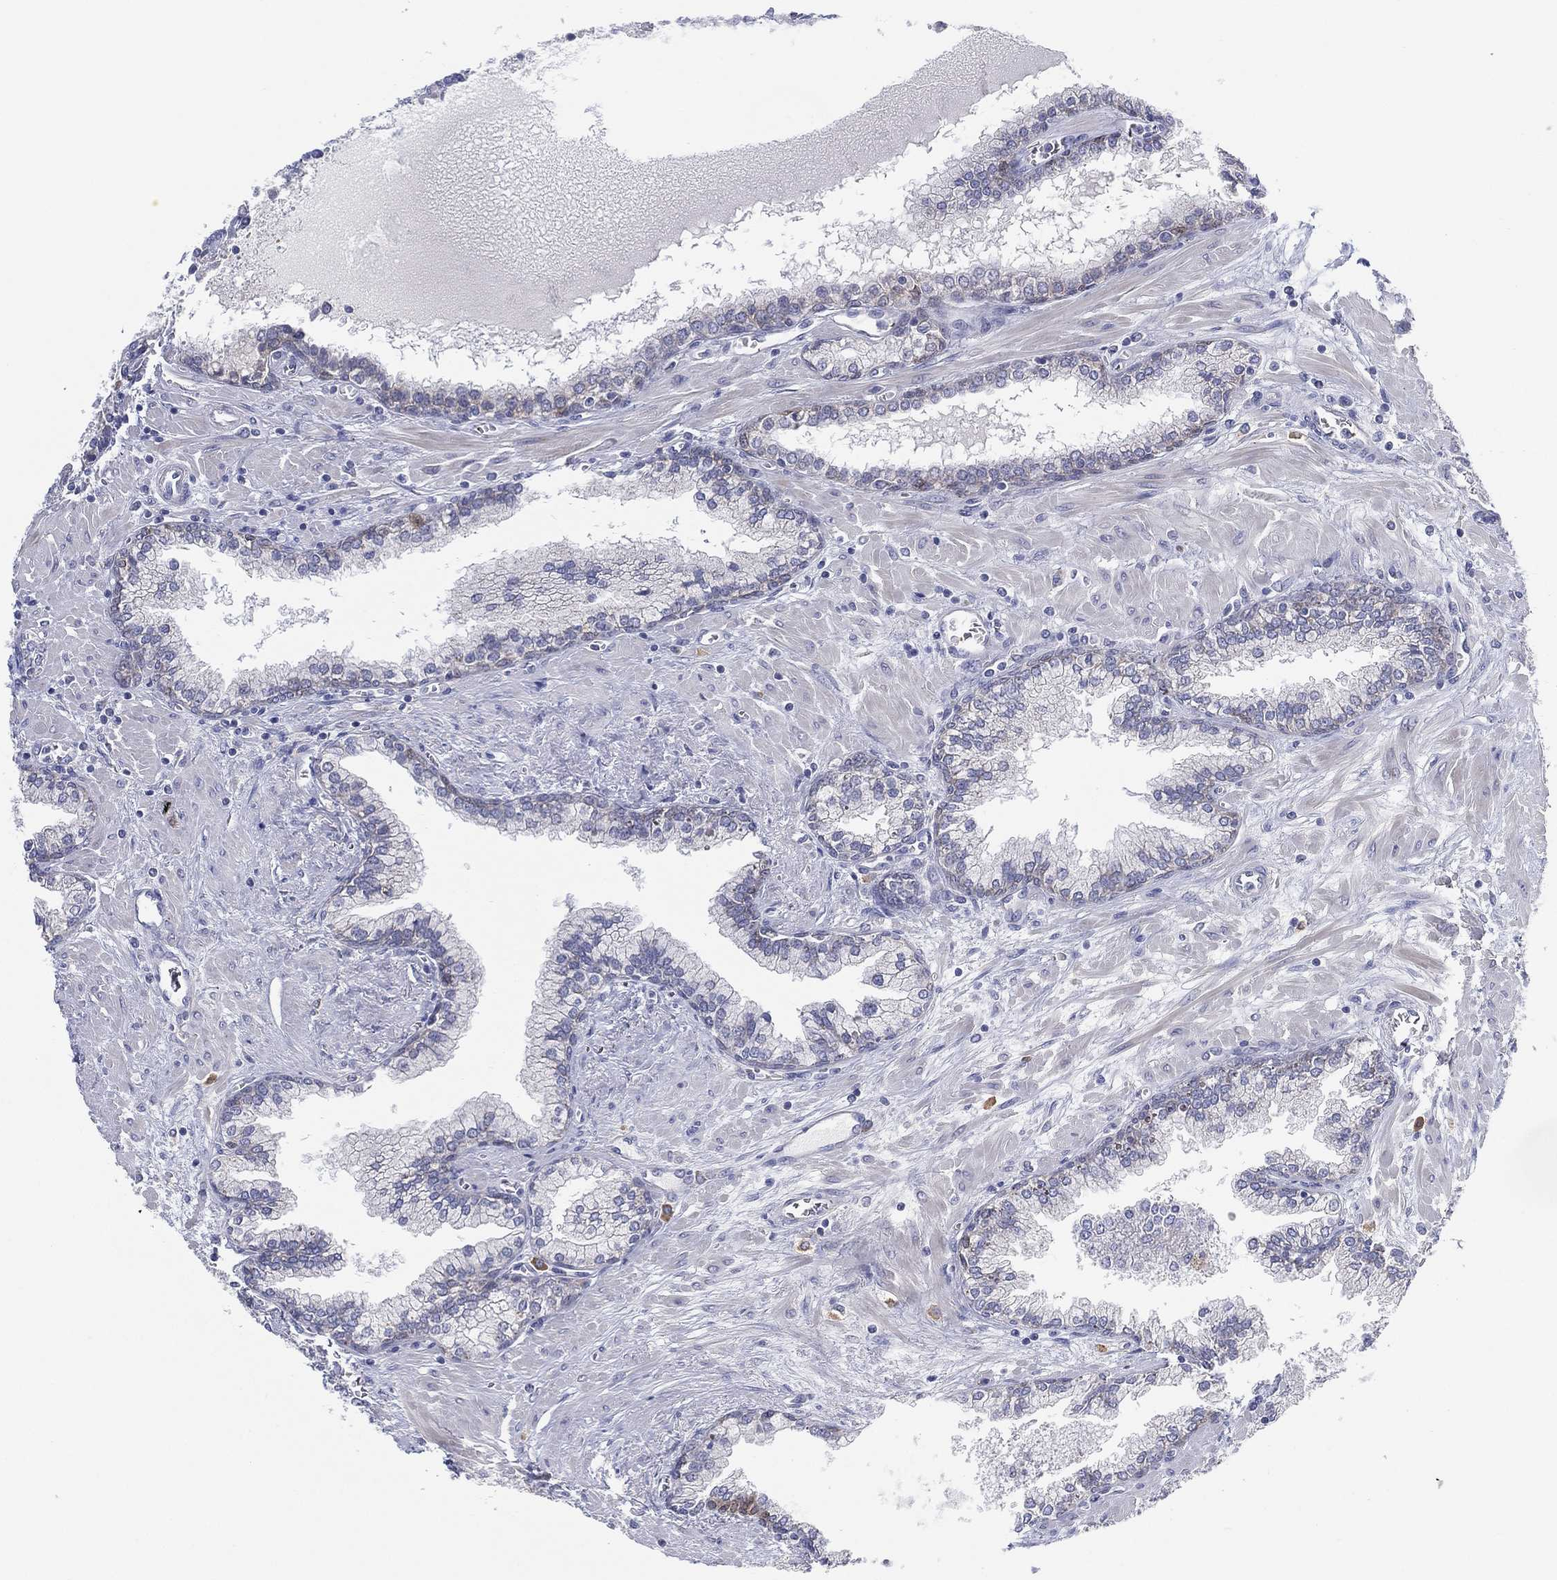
{"staining": {"intensity": "negative", "quantity": "none", "location": "none"}, "tissue": "prostate cancer", "cell_type": "Tumor cells", "image_type": "cancer", "snomed": [{"axis": "morphology", "description": "Adenocarcinoma, NOS"}, {"axis": "topography", "description": "Prostate and seminal vesicle, NOS"}, {"axis": "topography", "description": "Prostate"}], "caption": "Immunohistochemical staining of prostate cancer (adenocarcinoma) reveals no significant positivity in tumor cells.", "gene": "TMEM40", "patient": {"sex": "male", "age": 62}}